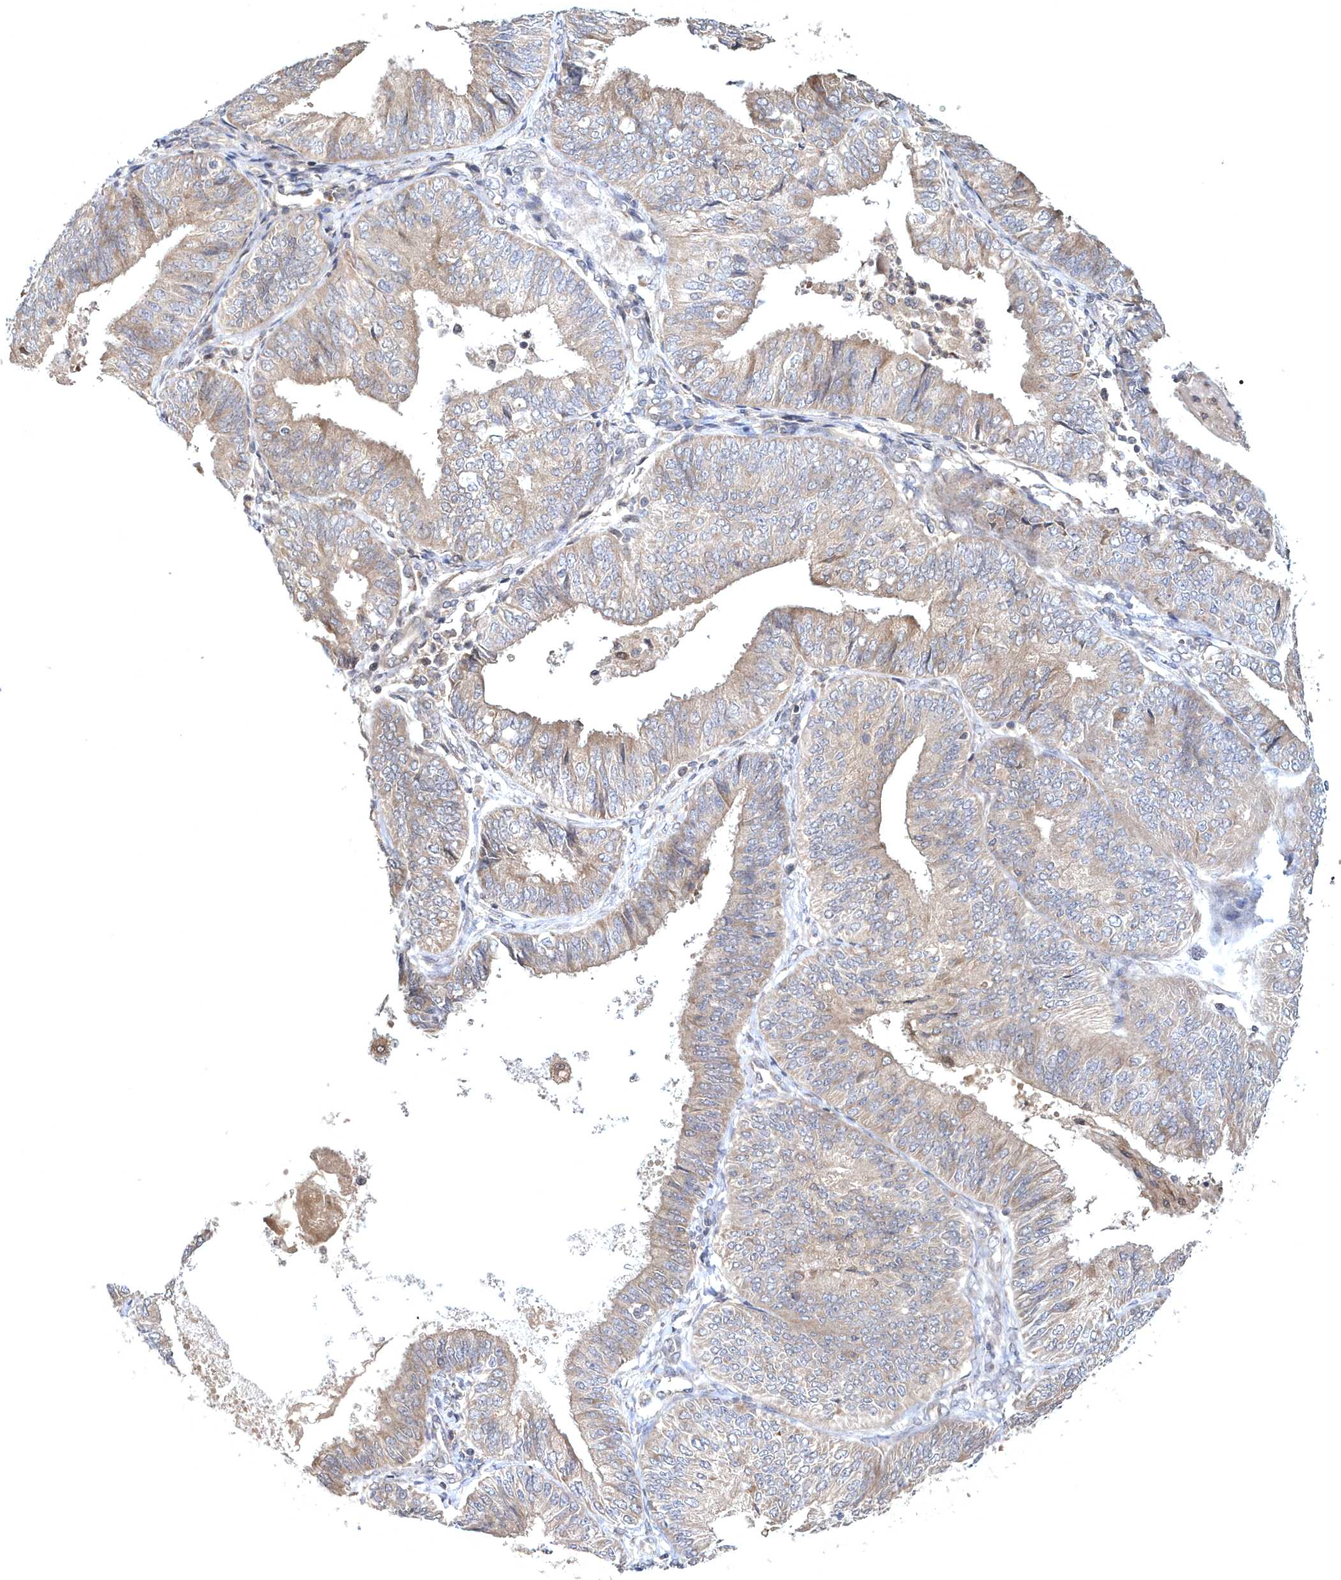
{"staining": {"intensity": "weak", "quantity": ">75%", "location": "cytoplasmic/membranous"}, "tissue": "endometrial cancer", "cell_type": "Tumor cells", "image_type": "cancer", "snomed": [{"axis": "morphology", "description": "Adenocarcinoma, NOS"}, {"axis": "topography", "description": "Endometrium"}], "caption": "Protein analysis of endometrial cancer tissue reveals weak cytoplasmic/membranous staining in about >75% of tumor cells.", "gene": "HMGCS1", "patient": {"sex": "female", "age": 58}}